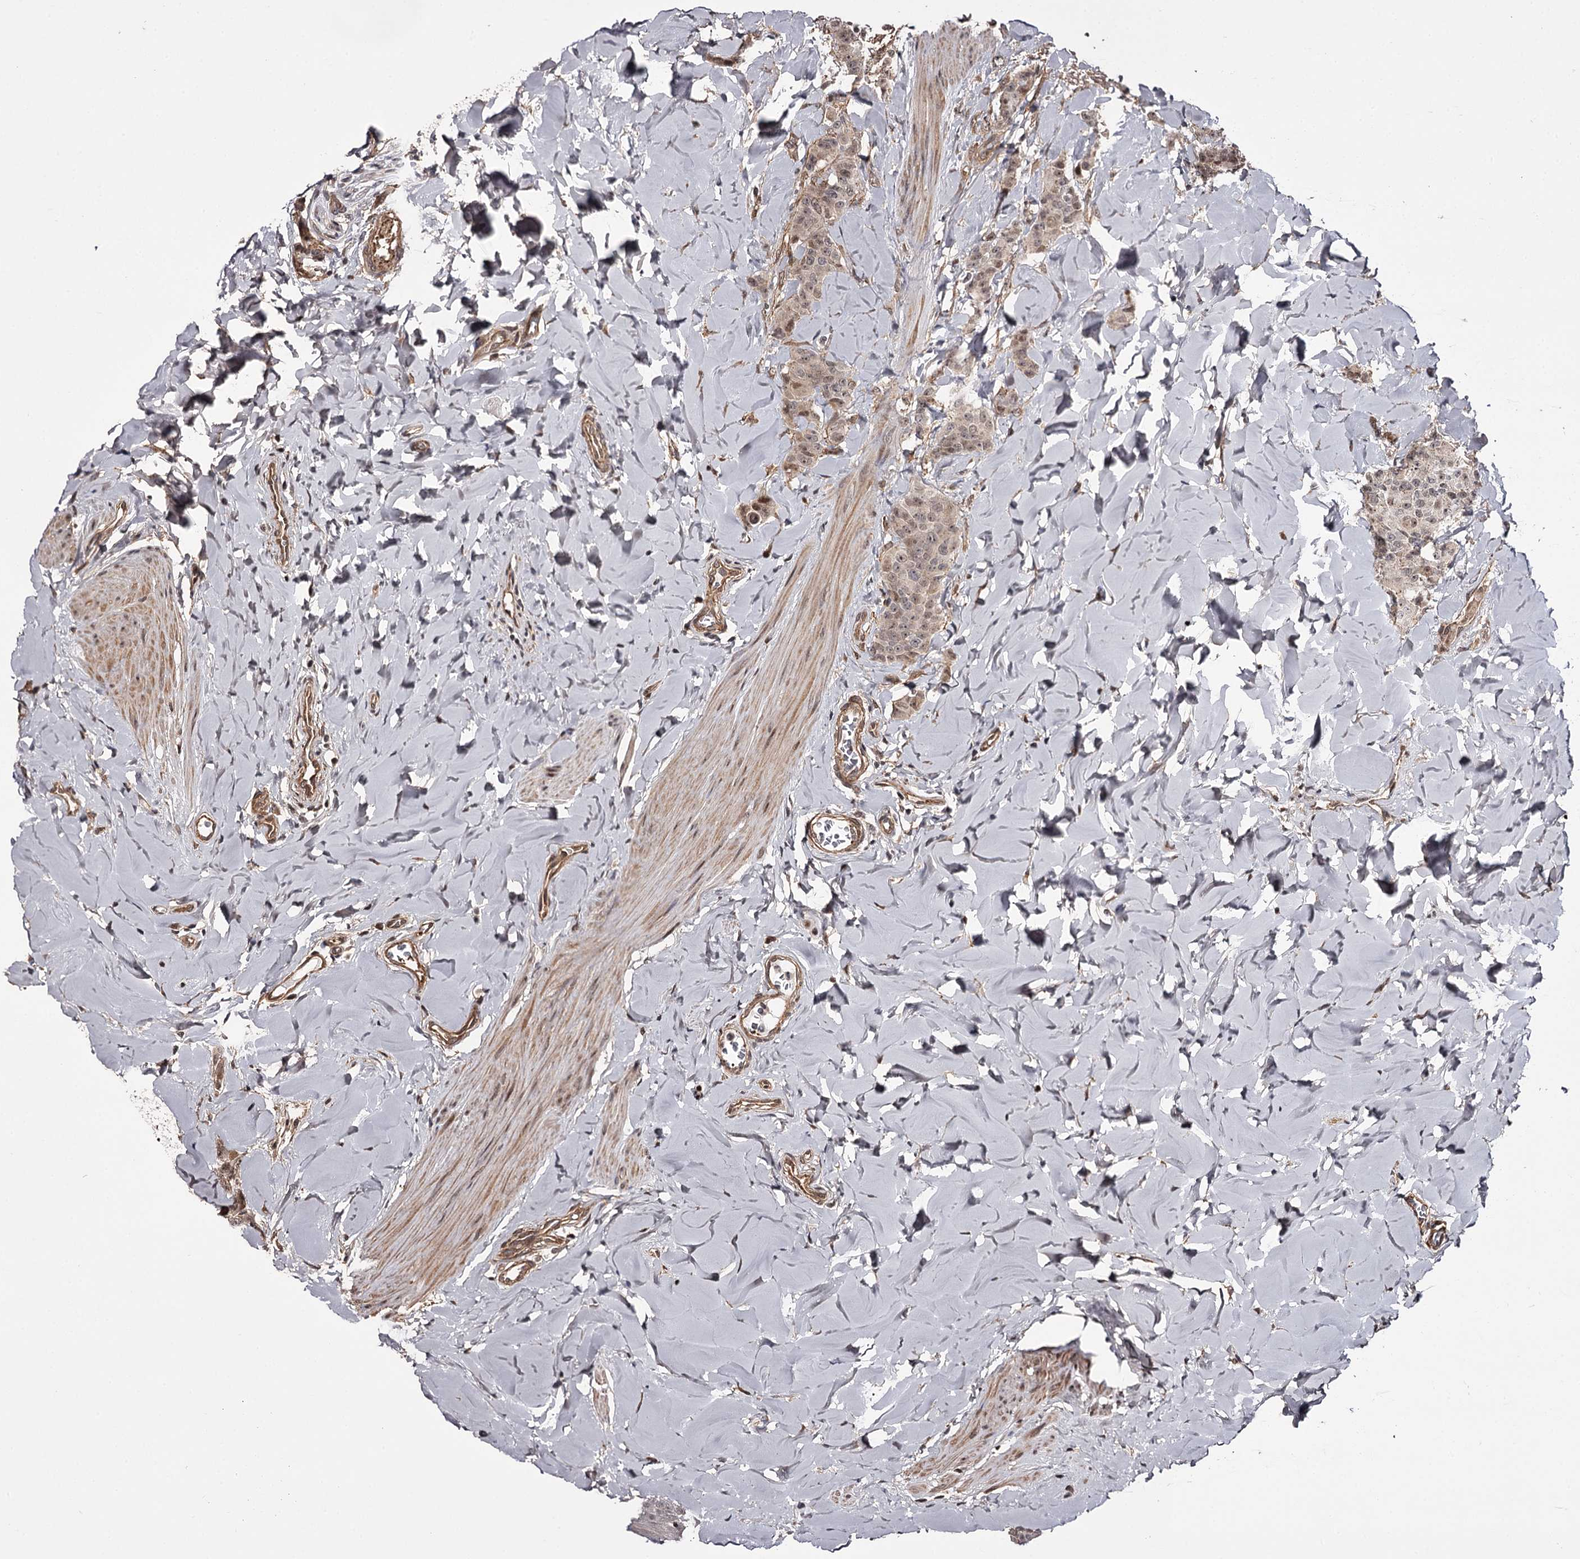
{"staining": {"intensity": "weak", "quantity": ">75%", "location": "nuclear"}, "tissue": "breast cancer", "cell_type": "Tumor cells", "image_type": "cancer", "snomed": [{"axis": "morphology", "description": "Duct carcinoma"}, {"axis": "topography", "description": "Breast"}], "caption": "The micrograph reveals immunohistochemical staining of intraductal carcinoma (breast). There is weak nuclear expression is present in approximately >75% of tumor cells.", "gene": "TTC33", "patient": {"sex": "female", "age": 40}}